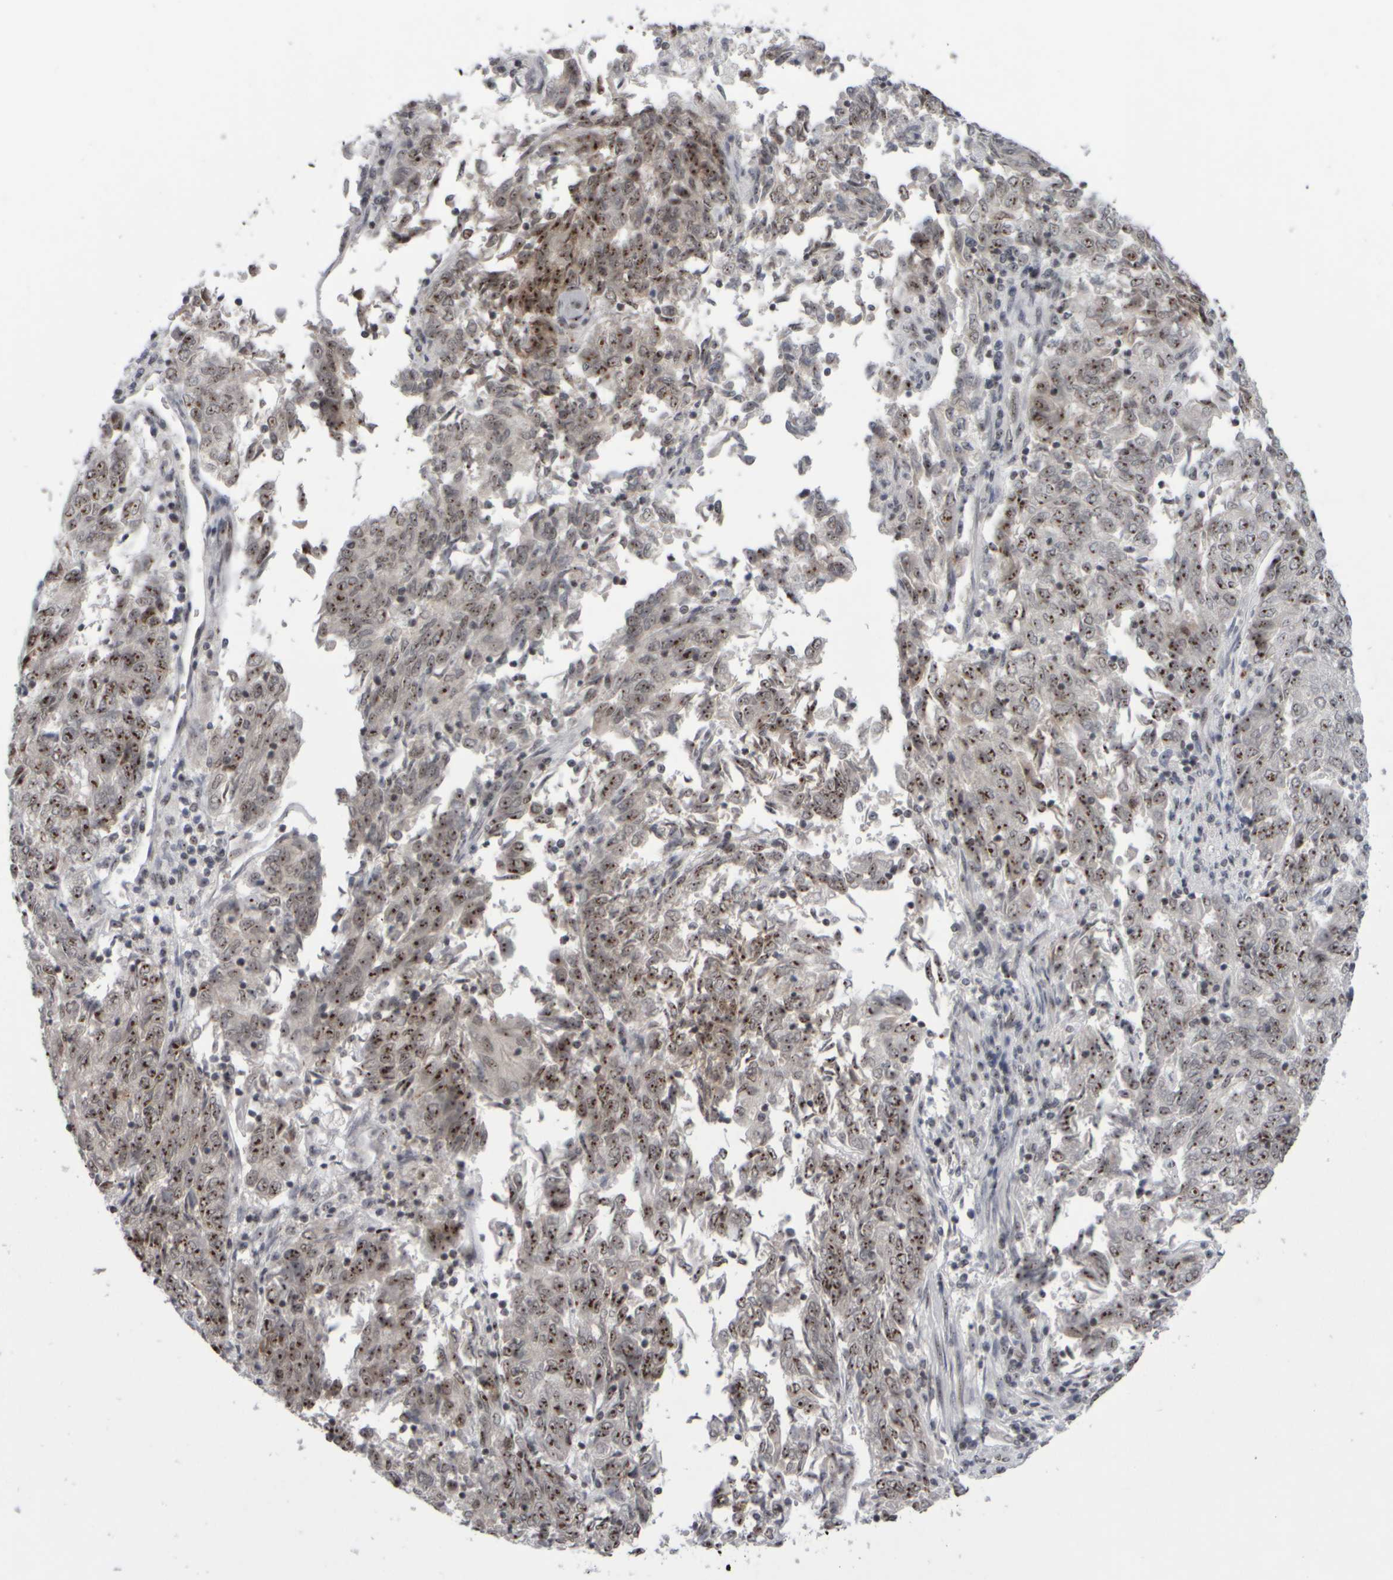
{"staining": {"intensity": "moderate", "quantity": ">75%", "location": "nuclear"}, "tissue": "endometrial cancer", "cell_type": "Tumor cells", "image_type": "cancer", "snomed": [{"axis": "morphology", "description": "Adenocarcinoma, NOS"}, {"axis": "topography", "description": "Endometrium"}], "caption": "Endometrial cancer (adenocarcinoma) stained for a protein displays moderate nuclear positivity in tumor cells.", "gene": "SURF6", "patient": {"sex": "female", "age": 80}}